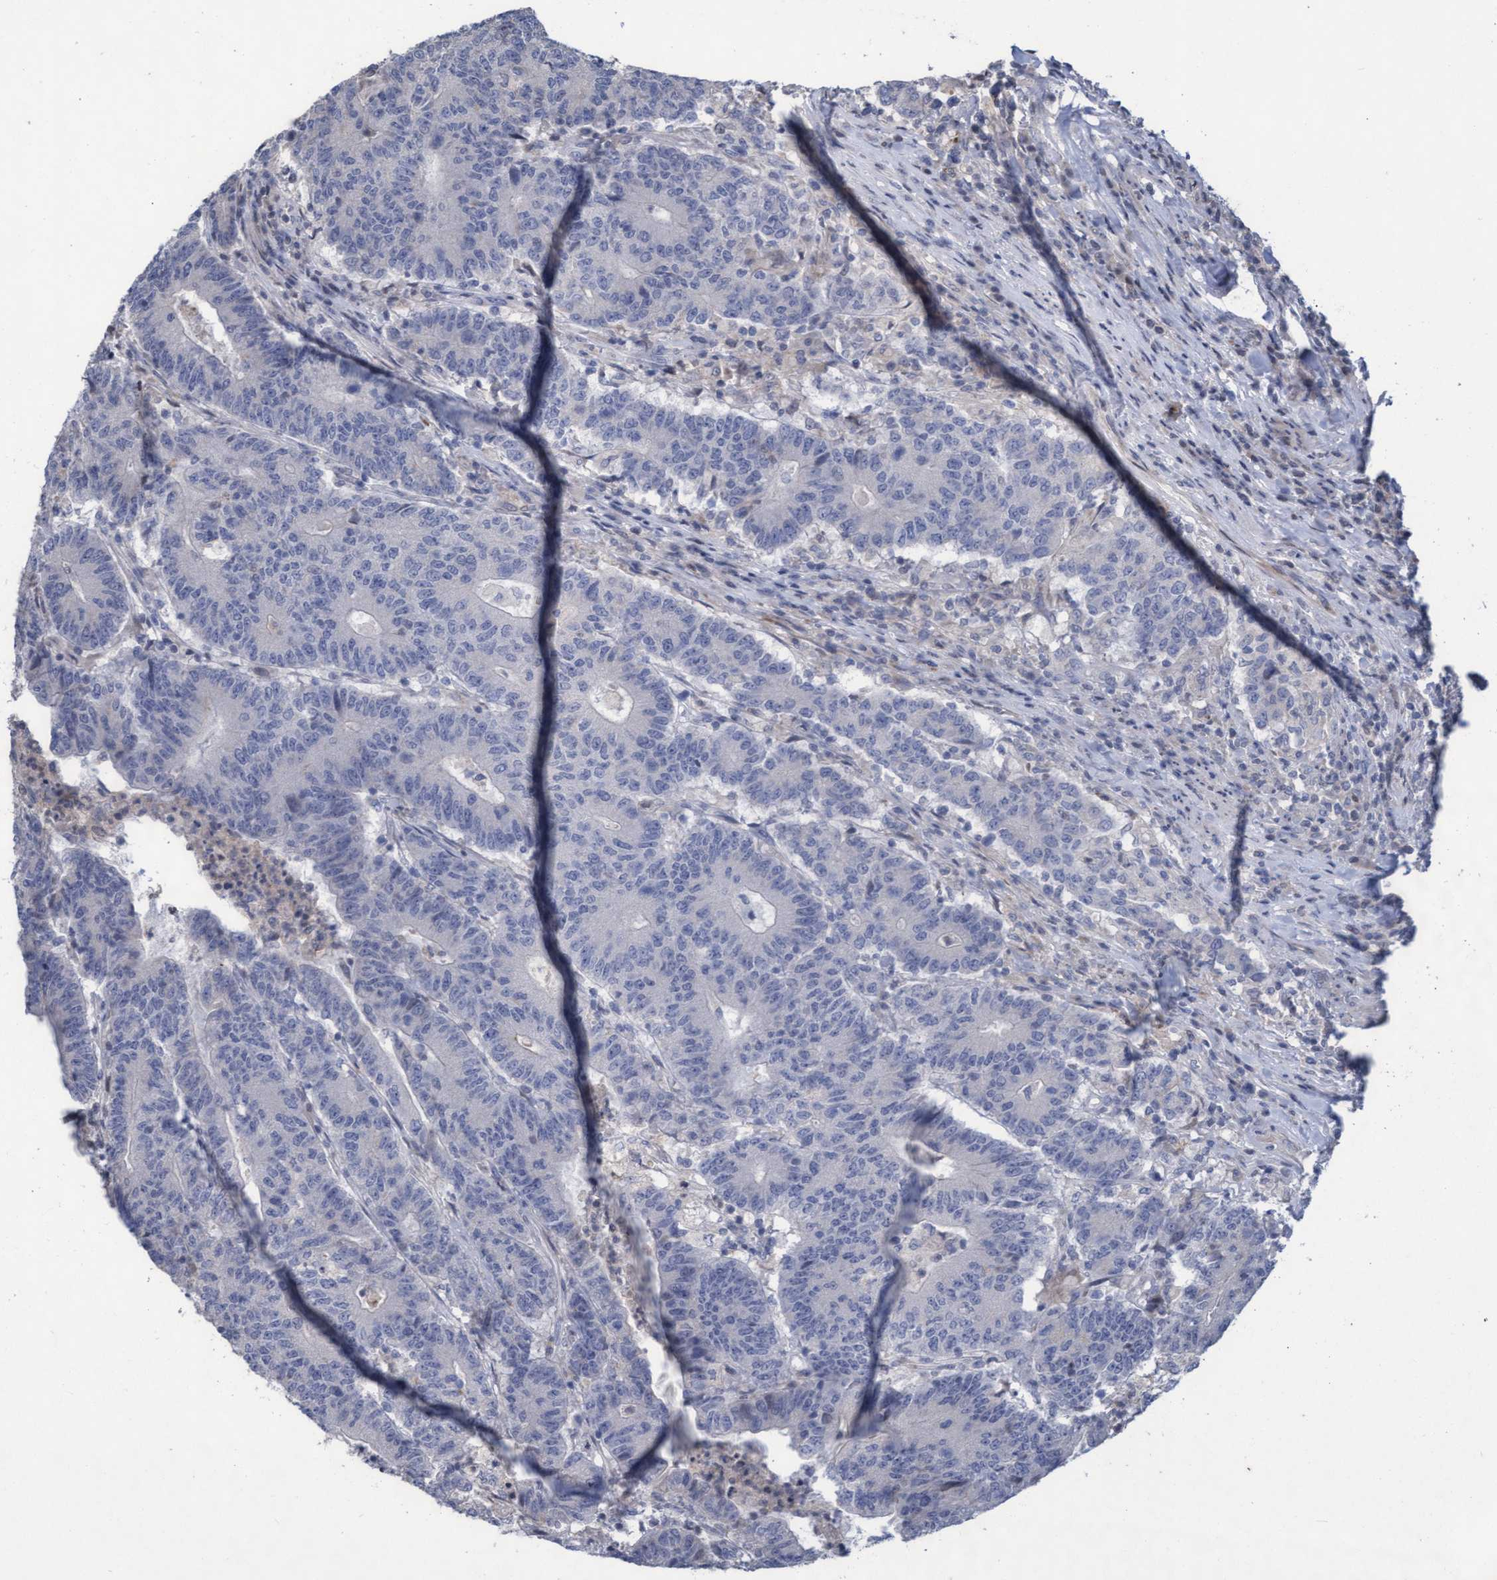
{"staining": {"intensity": "negative", "quantity": "none", "location": "none"}, "tissue": "colorectal cancer", "cell_type": "Tumor cells", "image_type": "cancer", "snomed": [{"axis": "morphology", "description": "Normal tissue, NOS"}, {"axis": "morphology", "description": "Adenocarcinoma, NOS"}, {"axis": "topography", "description": "Colon"}], "caption": "An image of human colorectal adenocarcinoma is negative for staining in tumor cells.", "gene": "KCNC2", "patient": {"sex": "female", "age": 75}}